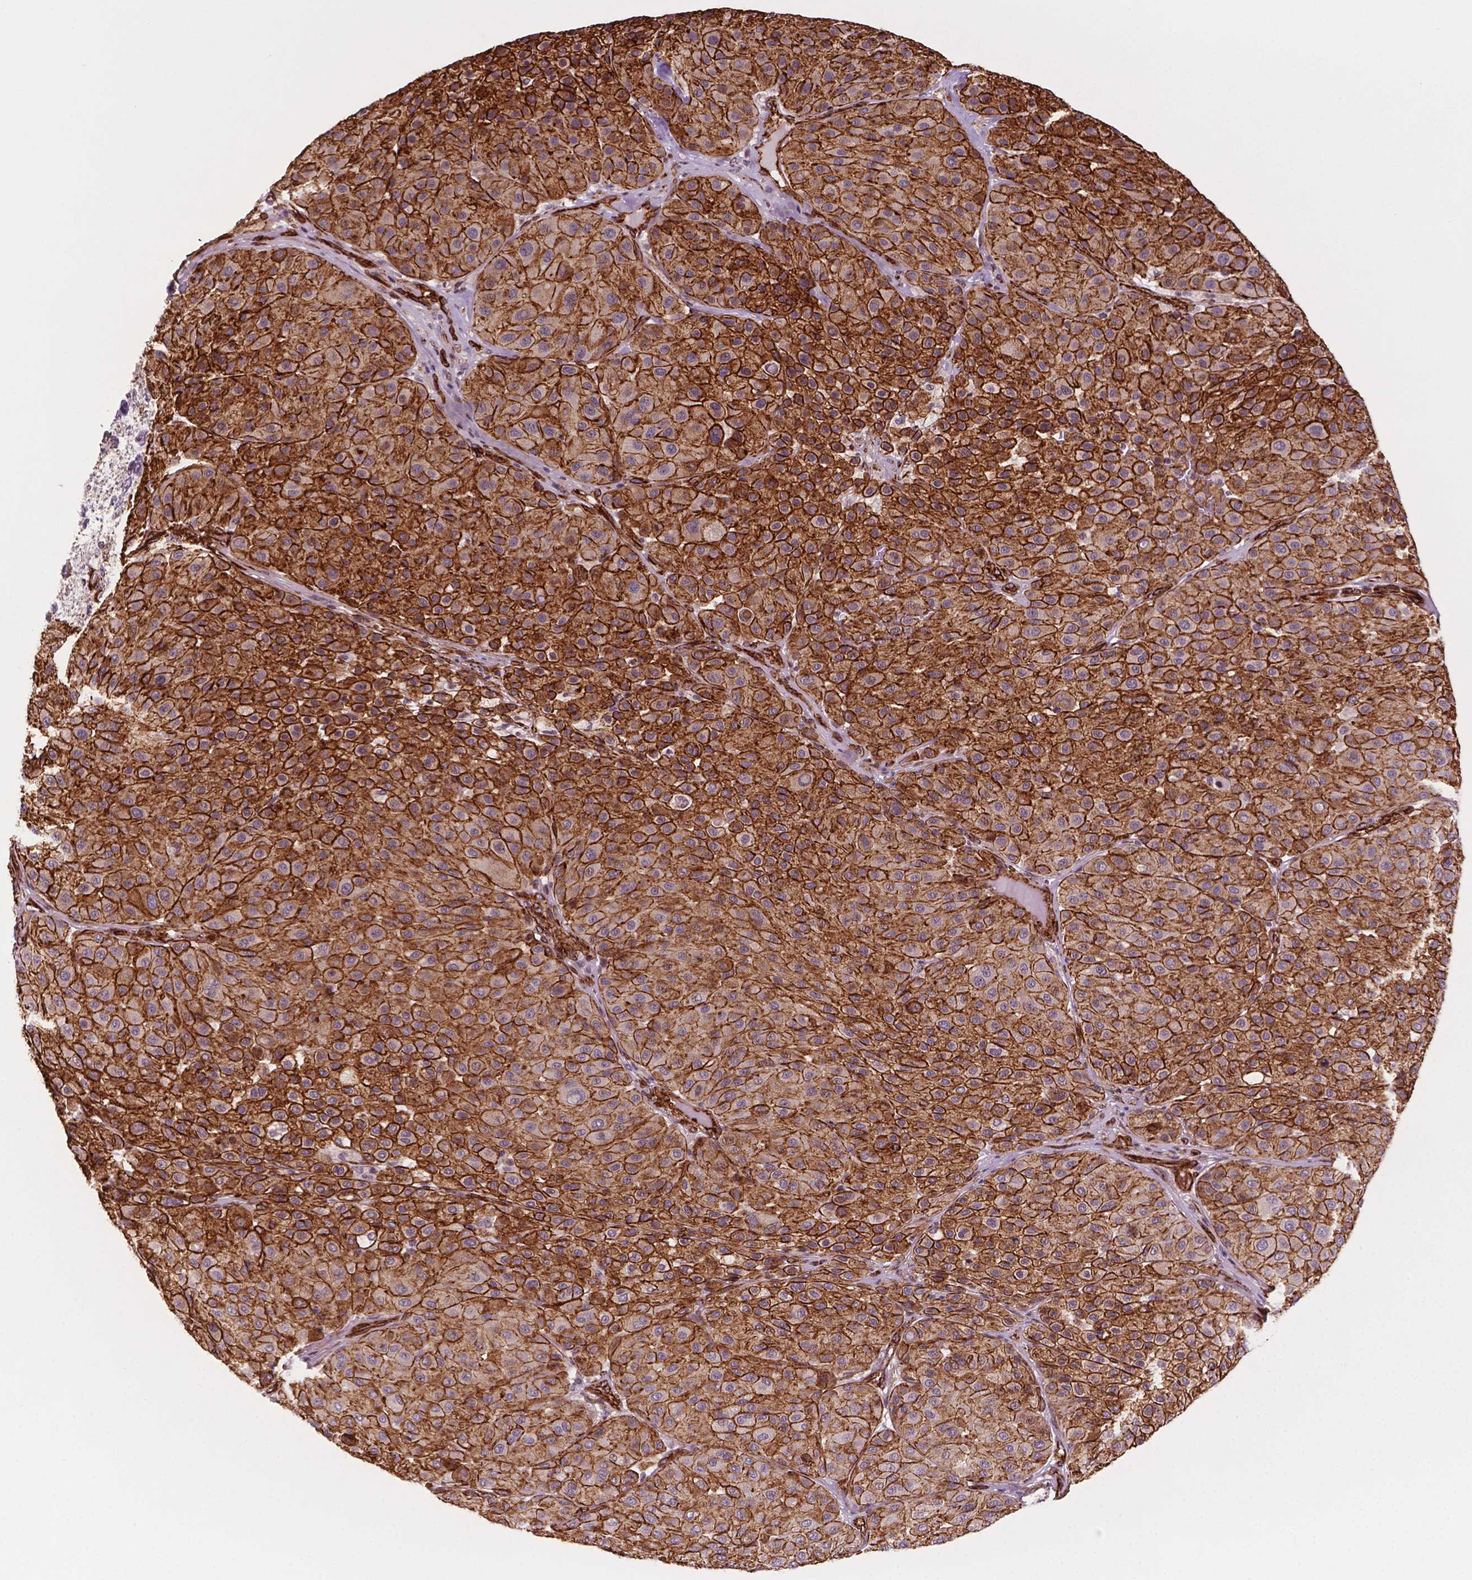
{"staining": {"intensity": "strong", "quantity": ">75%", "location": "cytoplasmic/membranous"}, "tissue": "melanoma", "cell_type": "Tumor cells", "image_type": "cancer", "snomed": [{"axis": "morphology", "description": "Malignant melanoma, Metastatic site"}, {"axis": "topography", "description": "Smooth muscle"}], "caption": "Protein analysis of malignant melanoma (metastatic site) tissue exhibits strong cytoplasmic/membranous positivity in approximately >75% of tumor cells.", "gene": "EGFL8", "patient": {"sex": "male", "age": 41}}